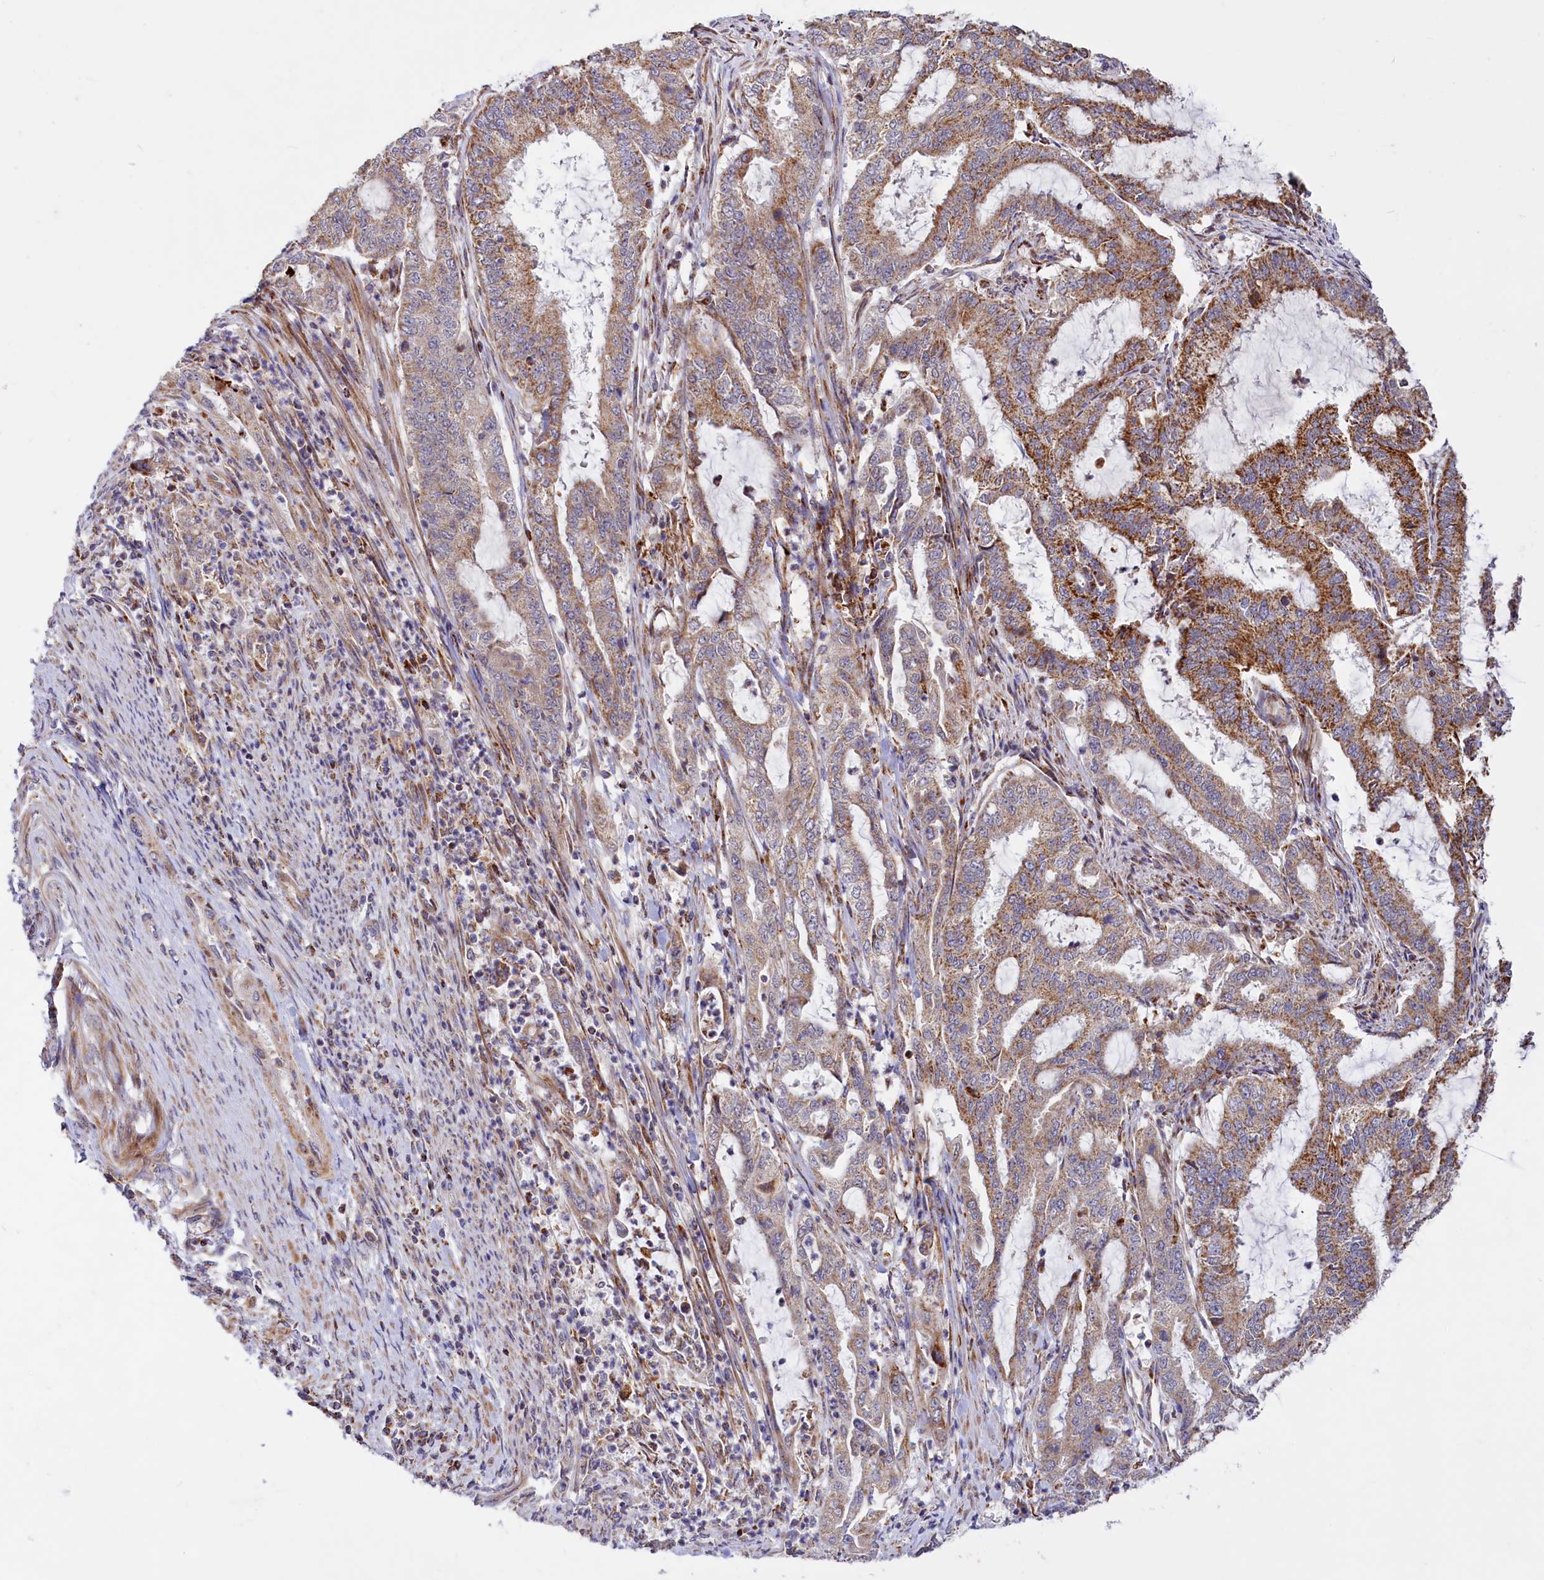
{"staining": {"intensity": "moderate", "quantity": ">75%", "location": "cytoplasmic/membranous"}, "tissue": "endometrial cancer", "cell_type": "Tumor cells", "image_type": "cancer", "snomed": [{"axis": "morphology", "description": "Adenocarcinoma, NOS"}, {"axis": "topography", "description": "Endometrium"}], "caption": "Human endometrial cancer stained for a protein (brown) displays moderate cytoplasmic/membranous positive staining in about >75% of tumor cells.", "gene": "DYNC2H1", "patient": {"sex": "female", "age": 51}}